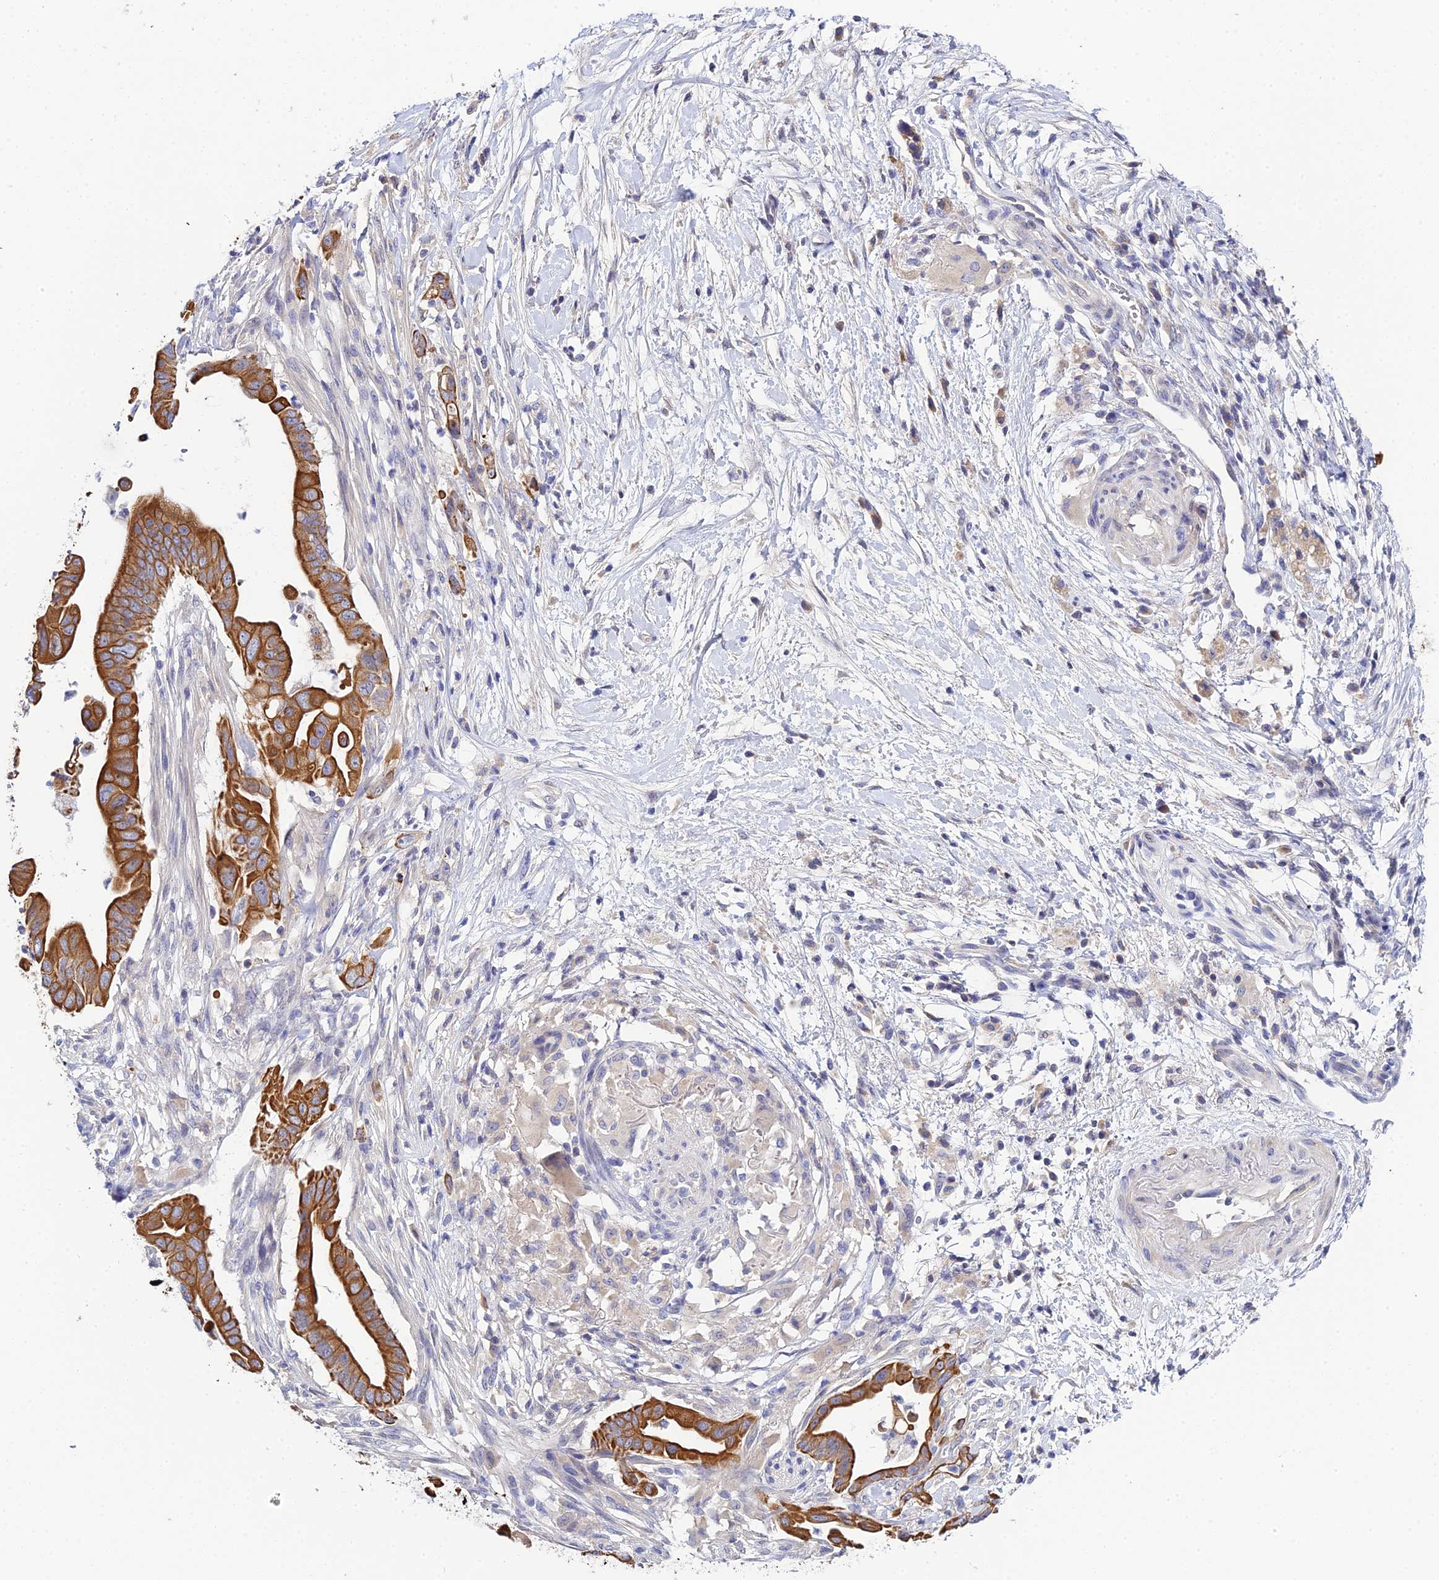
{"staining": {"intensity": "strong", "quantity": ">75%", "location": "cytoplasmic/membranous"}, "tissue": "pancreatic cancer", "cell_type": "Tumor cells", "image_type": "cancer", "snomed": [{"axis": "morphology", "description": "Adenocarcinoma, NOS"}, {"axis": "topography", "description": "Pancreas"}], "caption": "Protein expression analysis of adenocarcinoma (pancreatic) exhibits strong cytoplasmic/membranous expression in approximately >75% of tumor cells.", "gene": "ZXDA", "patient": {"sex": "male", "age": 68}}